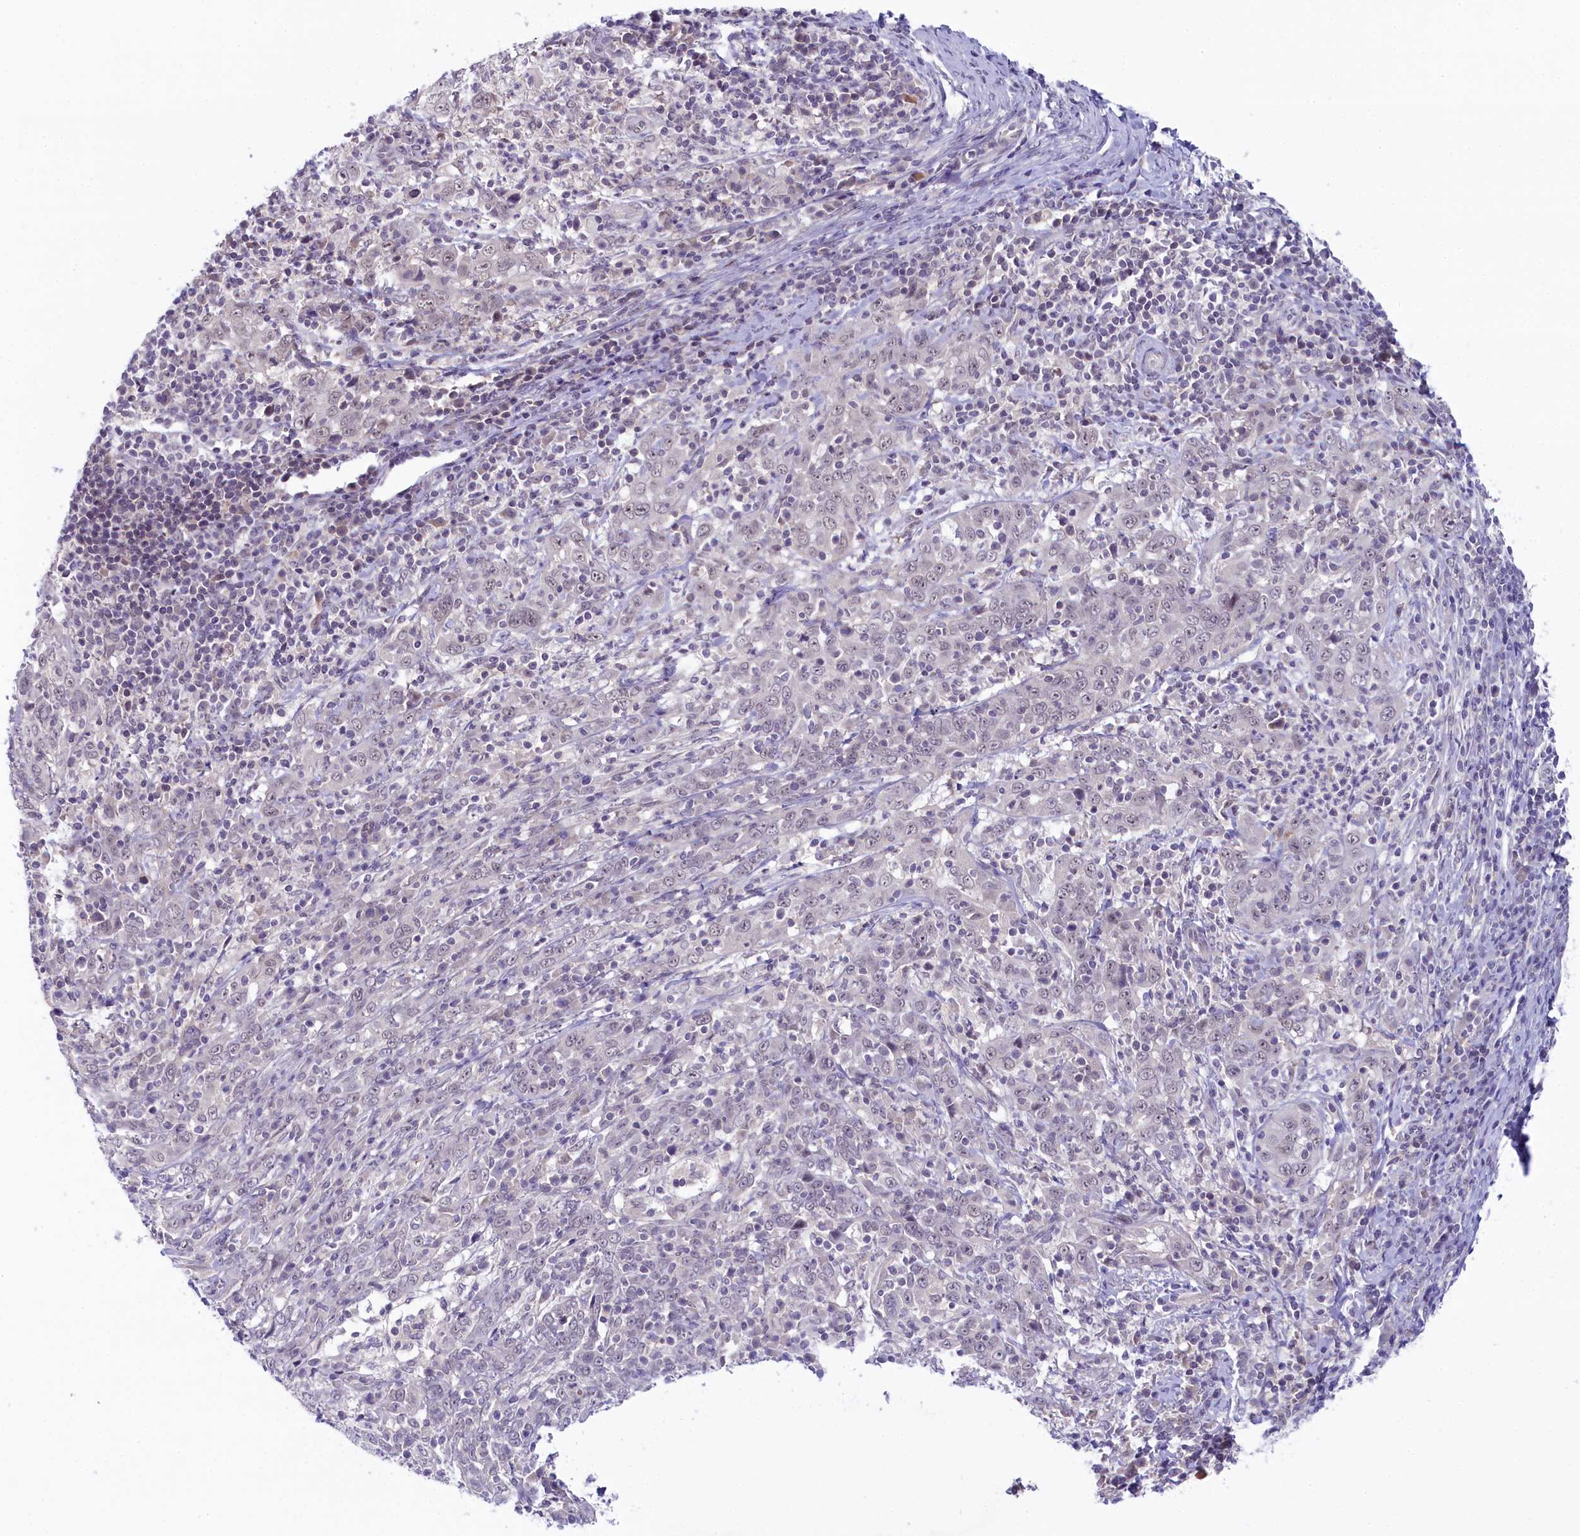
{"staining": {"intensity": "weak", "quantity": "25%-75%", "location": "nuclear"}, "tissue": "cervical cancer", "cell_type": "Tumor cells", "image_type": "cancer", "snomed": [{"axis": "morphology", "description": "Squamous cell carcinoma, NOS"}, {"axis": "topography", "description": "Cervix"}], "caption": "IHC histopathology image of human cervical cancer stained for a protein (brown), which displays low levels of weak nuclear staining in about 25%-75% of tumor cells.", "gene": "CRAMP1", "patient": {"sex": "female", "age": 46}}